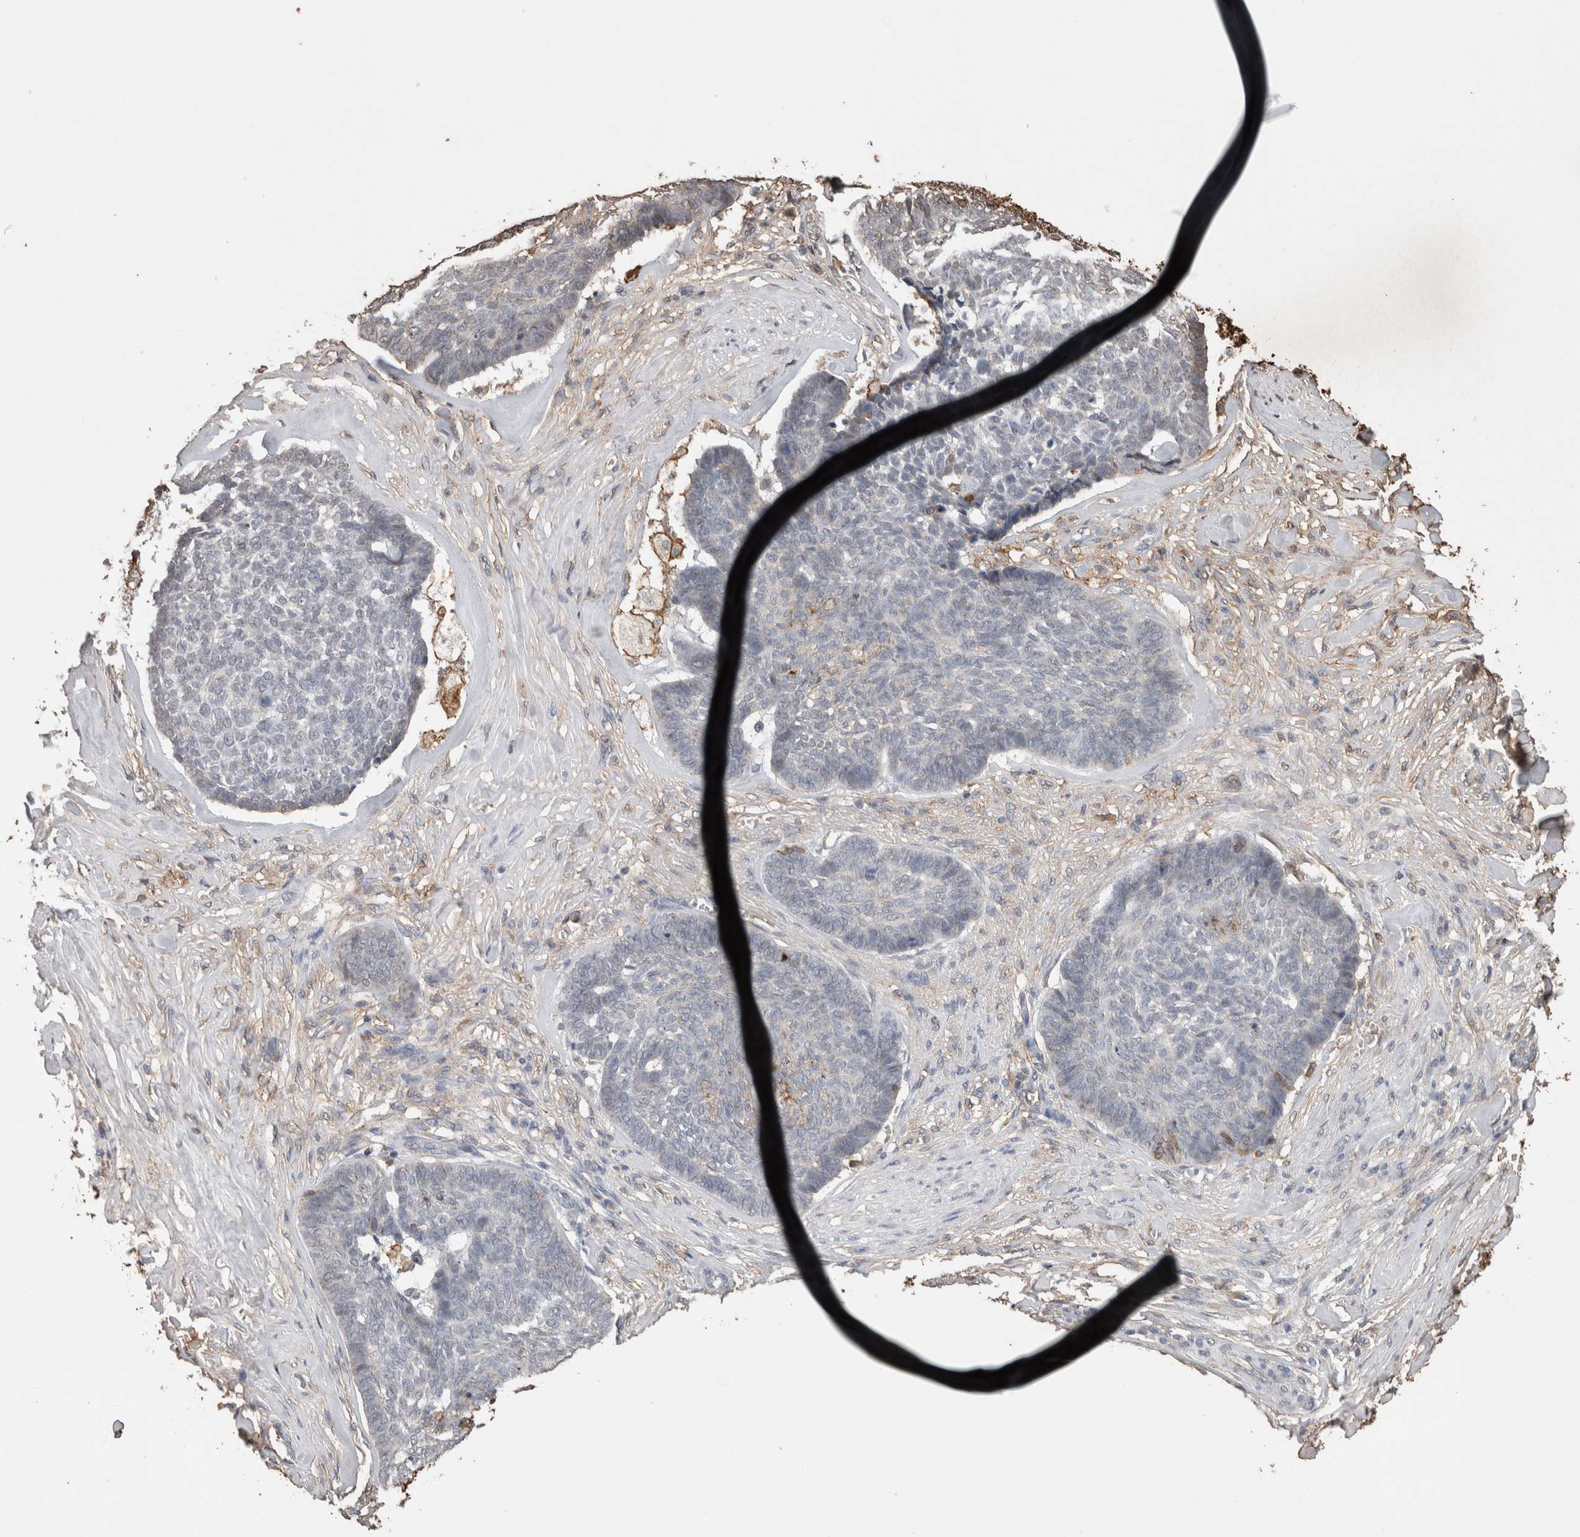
{"staining": {"intensity": "negative", "quantity": "none", "location": "none"}, "tissue": "skin cancer", "cell_type": "Tumor cells", "image_type": "cancer", "snomed": [{"axis": "morphology", "description": "Basal cell carcinoma"}, {"axis": "topography", "description": "Skin"}], "caption": "The IHC histopathology image has no significant staining in tumor cells of skin cancer (basal cell carcinoma) tissue.", "gene": "S100A10", "patient": {"sex": "male", "age": 84}}